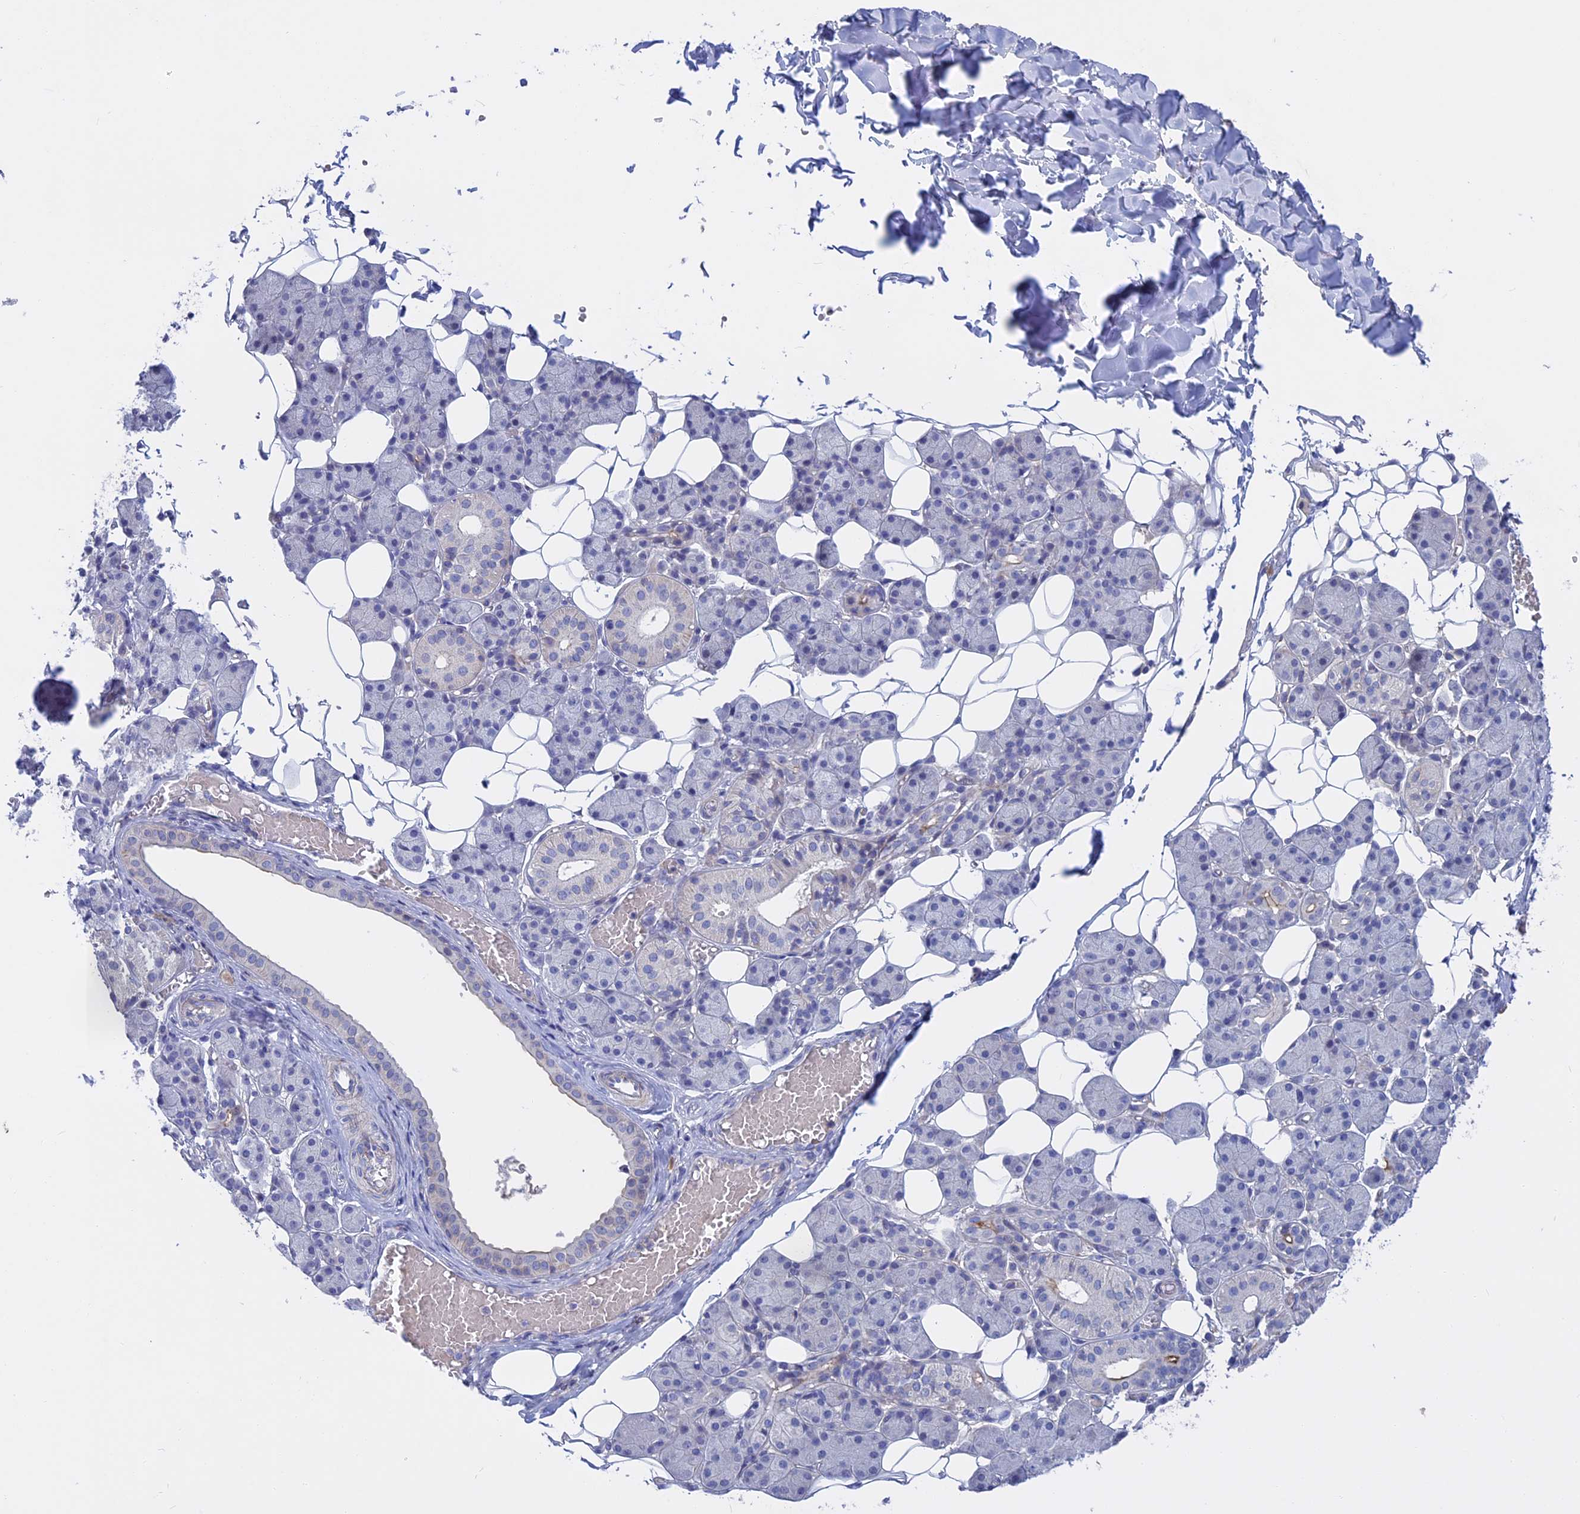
{"staining": {"intensity": "negative", "quantity": "none", "location": "none"}, "tissue": "salivary gland", "cell_type": "Glandular cells", "image_type": "normal", "snomed": [{"axis": "morphology", "description": "Normal tissue, NOS"}, {"axis": "topography", "description": "Salivary gland"}], "caption": "IHC histopathology image of benign human salivary gland stained for a protein (brown), which reveals no staining in glandular cells.", "gene": "SLC2A6", "patient": {"sex": "female", "age": 33}}